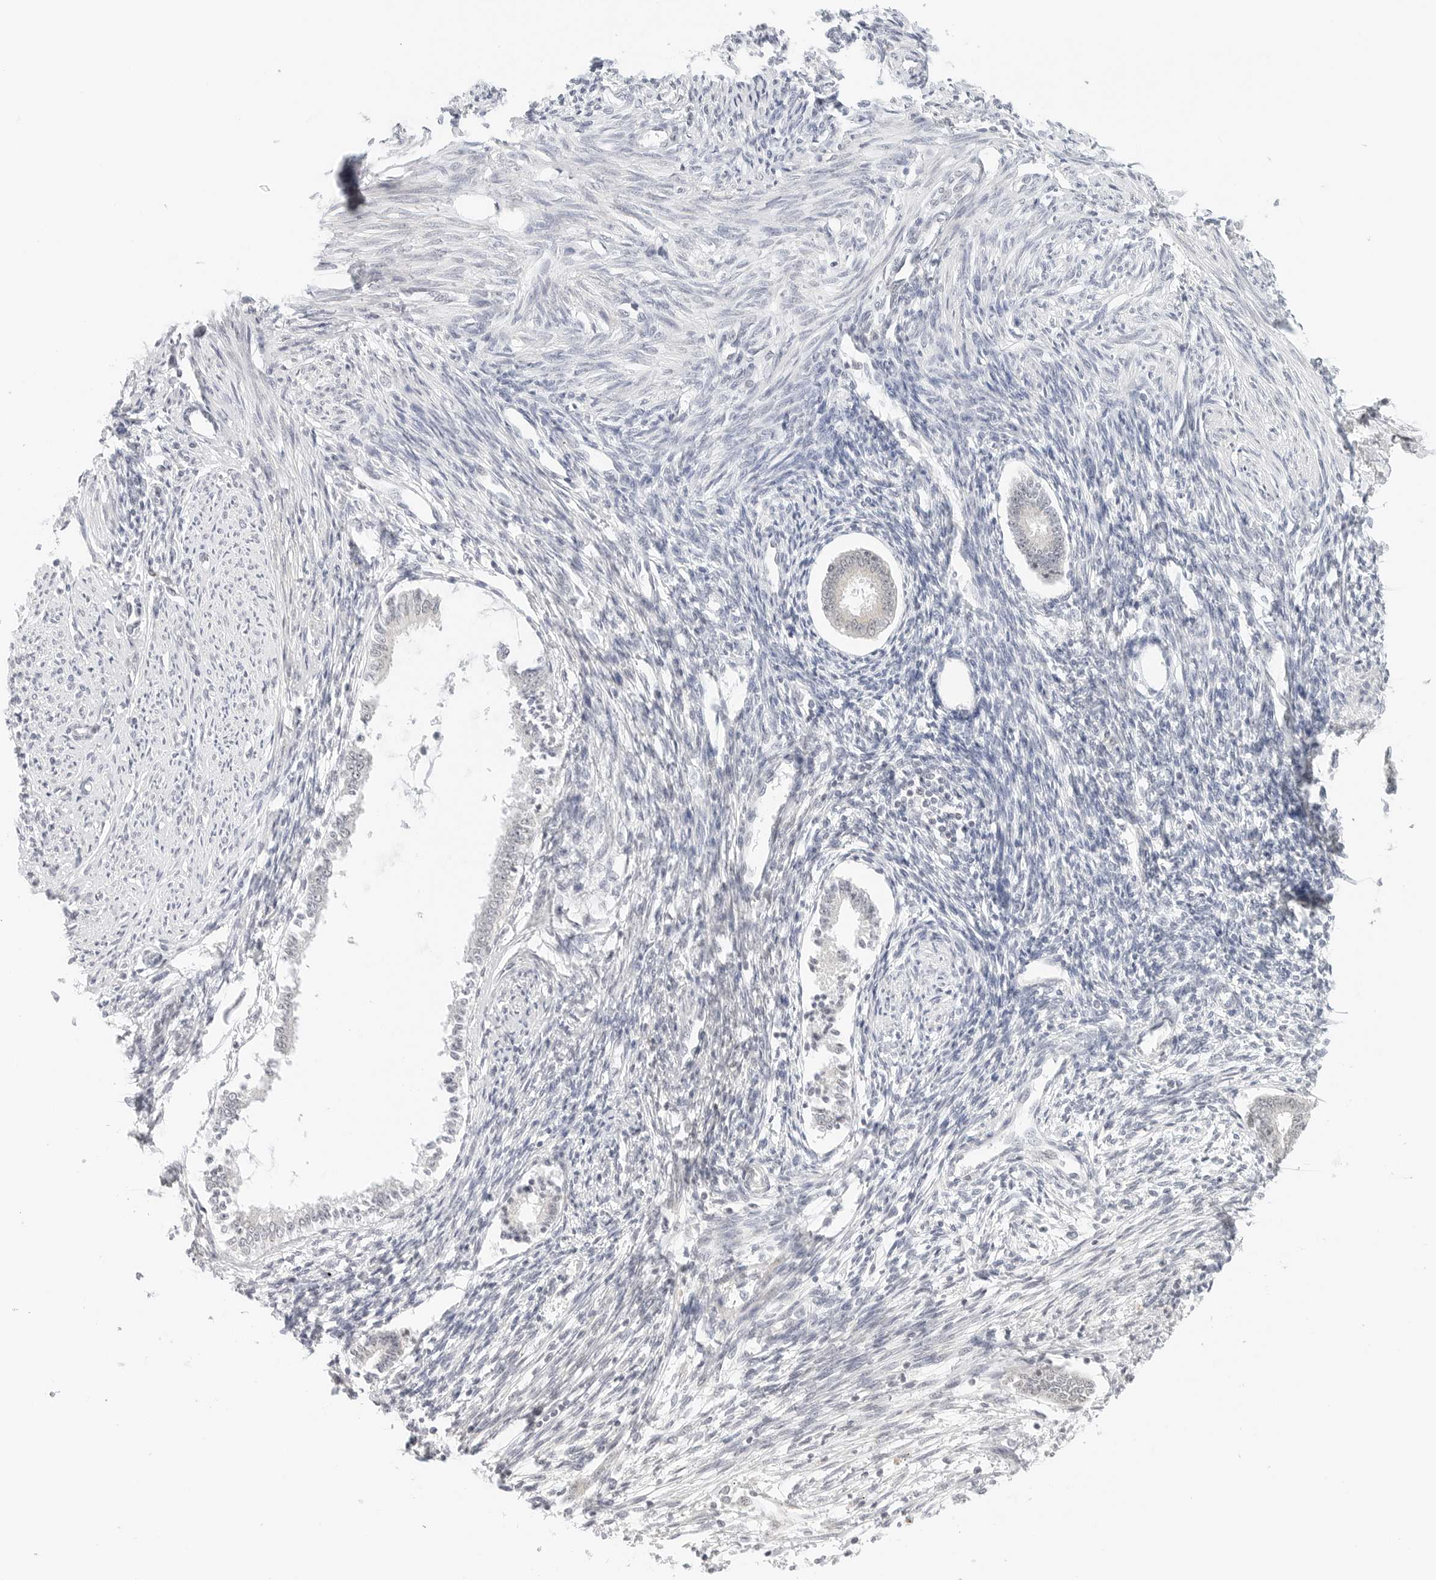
{"staining": {"intensity": "moderate", "quantity": "<25%", "location": "nuclear"}, "tissue": "endometrium", "cell_type": "Cells in endometrial stroma", "image_type": "normal", "snomed": [{"axis": "morphology", "description": "Normal tissue, NOS"}, {"axis": "topography", "description": "Endometrium"}], "caption": "Protein expression by immunohistochemistry demonstrates moderate nuclear staining in about <25% of cells in endometrial stroma in benign endometrium.", "gene": "NEO1", "patient": {"sex": "female", "age": 56}}